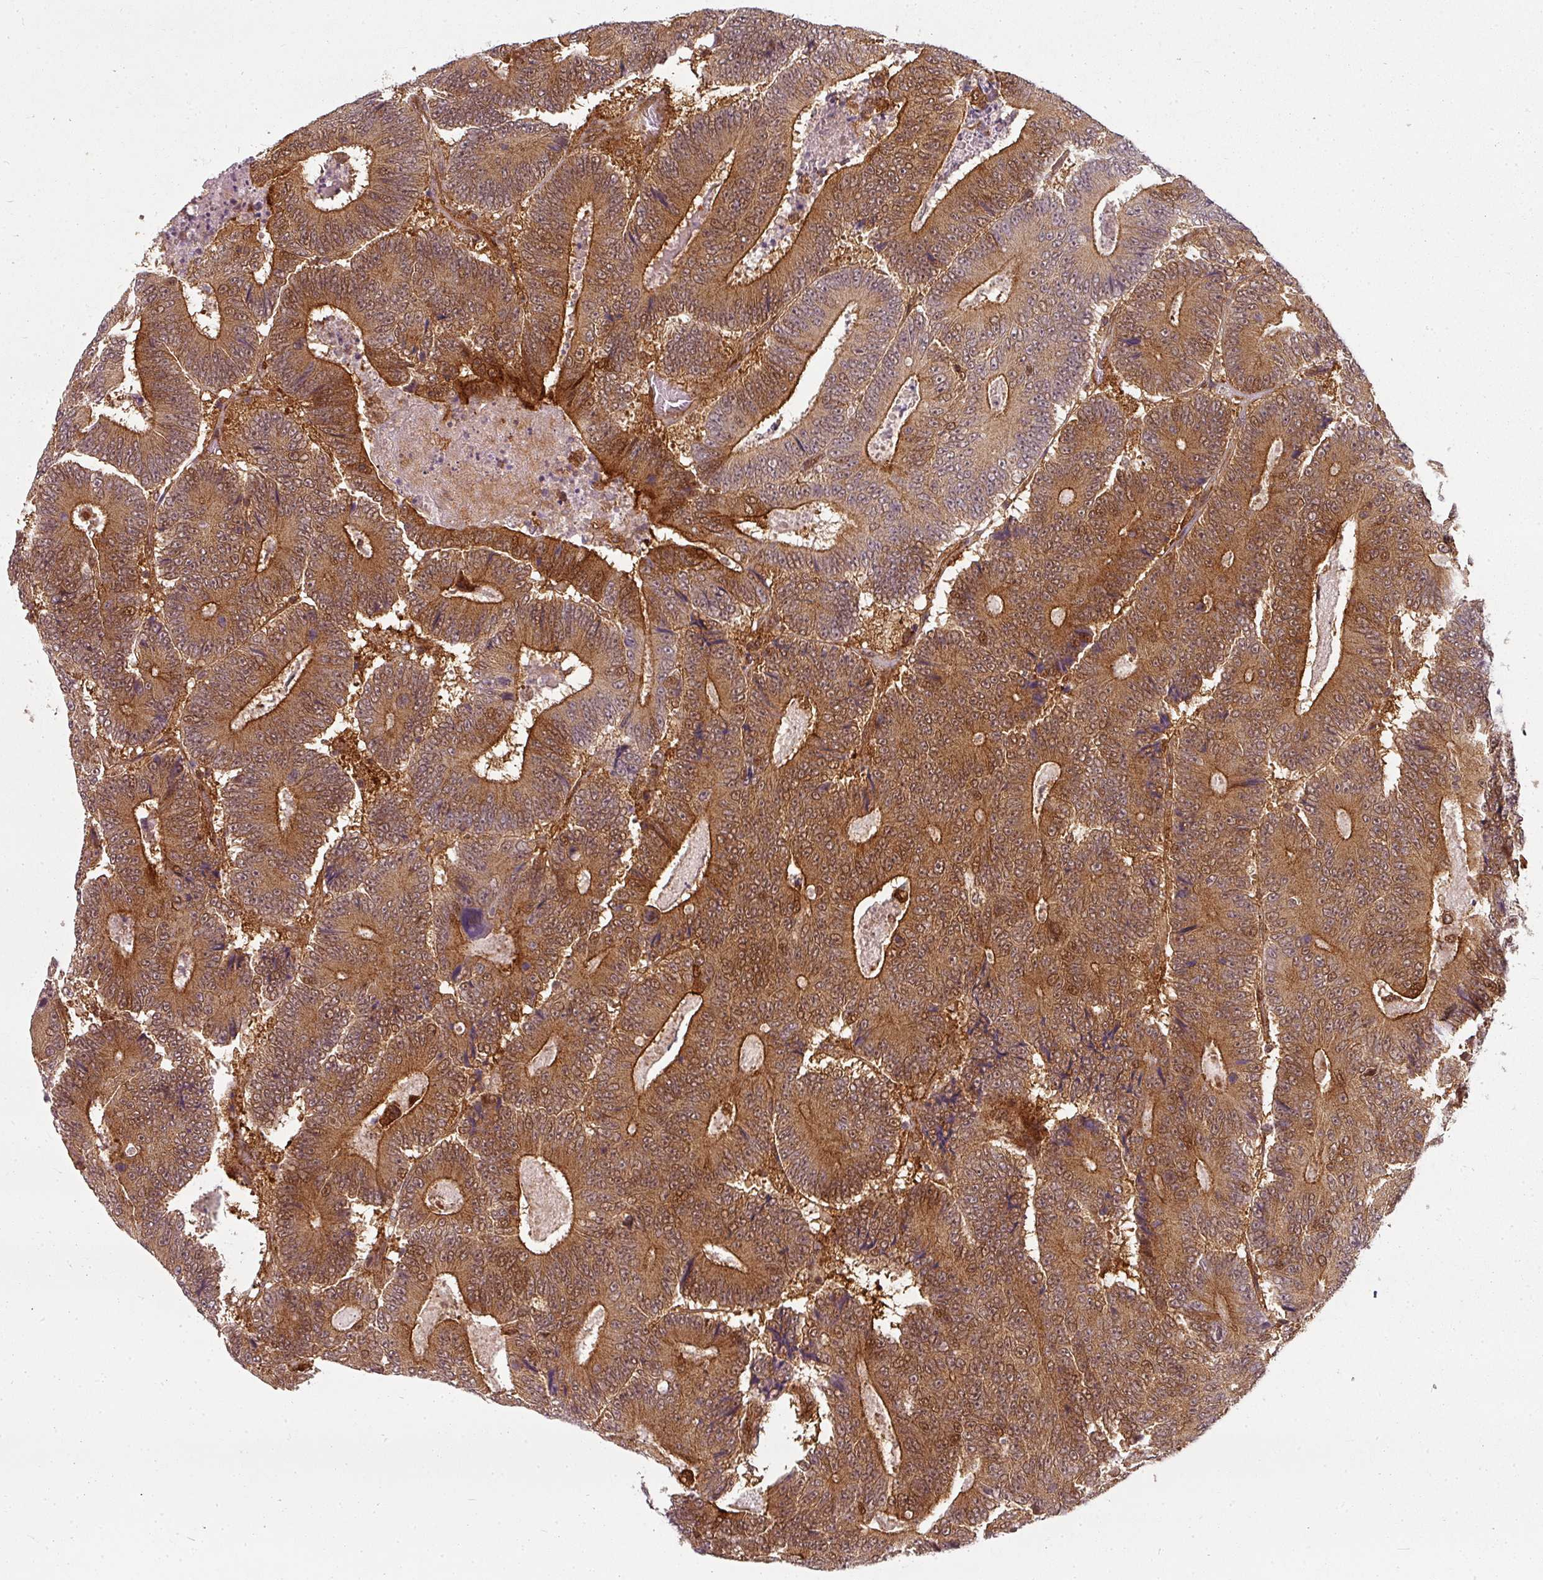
{"staining": {"intensity": "moderate", "quantity": ">75%", "location": "cytoplasmic/membranous"}, "tissue": "colorectal cancer", "cell_type": "Tumor cells", "image_type": "cancer", "snomed": [{"axis": "morphology", "description": "Adenocarcinoma, NOS"}, {"axis": "topography", "description": "Colon"}], "caption": "A photomicrograph of adenocarcinoma (colorectal) stained for a protein reveals moderate cytoplasmic/membranous brown staining in tumor cells. (DAB (3,3'-diaminobenzidine) IHC with brightfield microscopy, high magnification).", "gene": "CLIC1", "patient": {"sex": "male", "age": 83}}